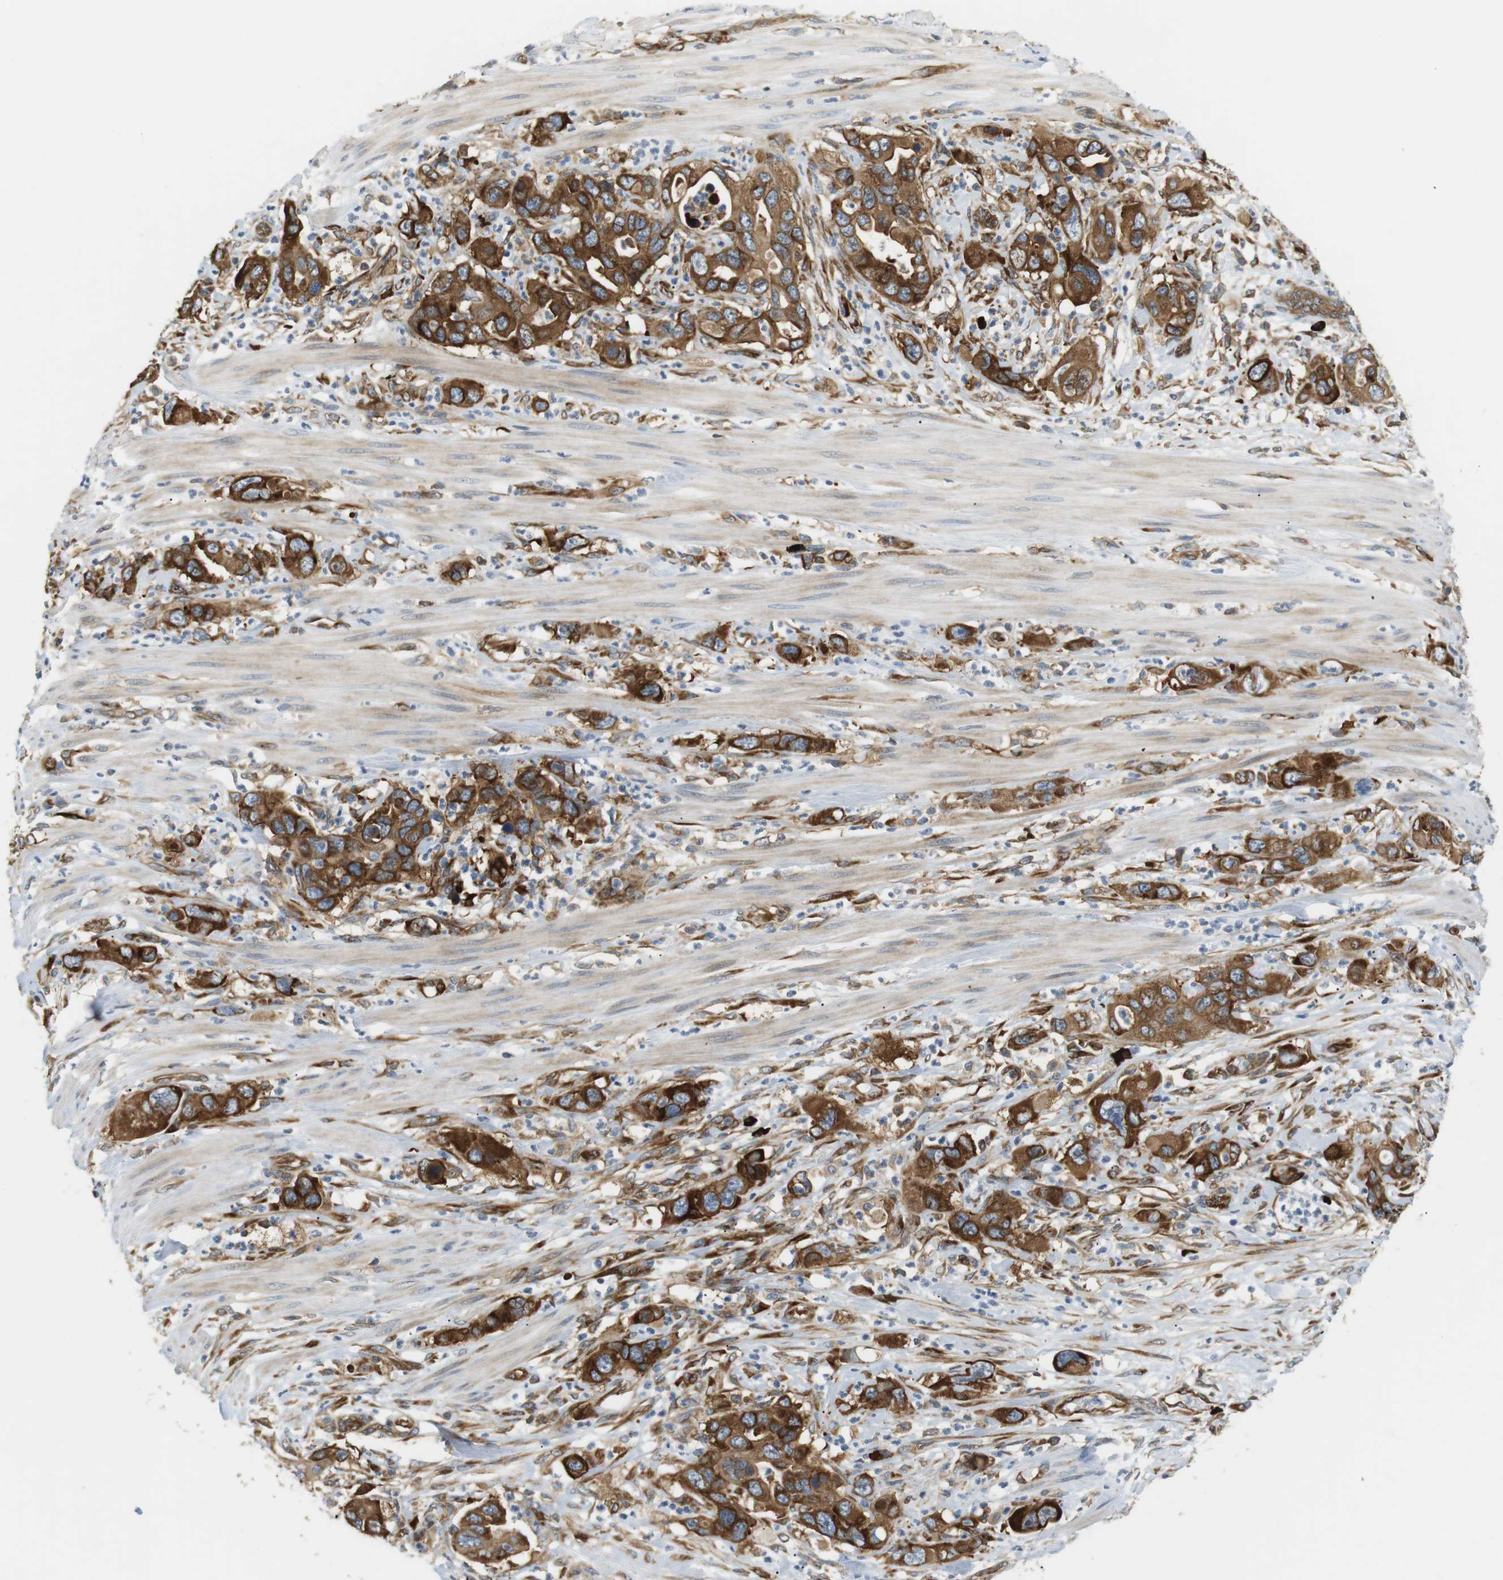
{"staining": {"intensity": "strong", "quantity": ">75%", "location": "cytoplasmic/membranous"}, "tissue": "pancreatic cancer", "cell_type": "Tumor cells", "image_type": "cancer", "snomed": [{"axis": "morphology", "description": "Adenocarcinoma, NOS"}, {"axis": "topography", "description": "Pancreas"}], "caption": "Pancreatic cancer tissue reveals strong cytoplasmic/membranous positivity in approximately >75% of tumor cells", "gene": "TMEM200A", "patient": {"sex": "female", "age": 71}}